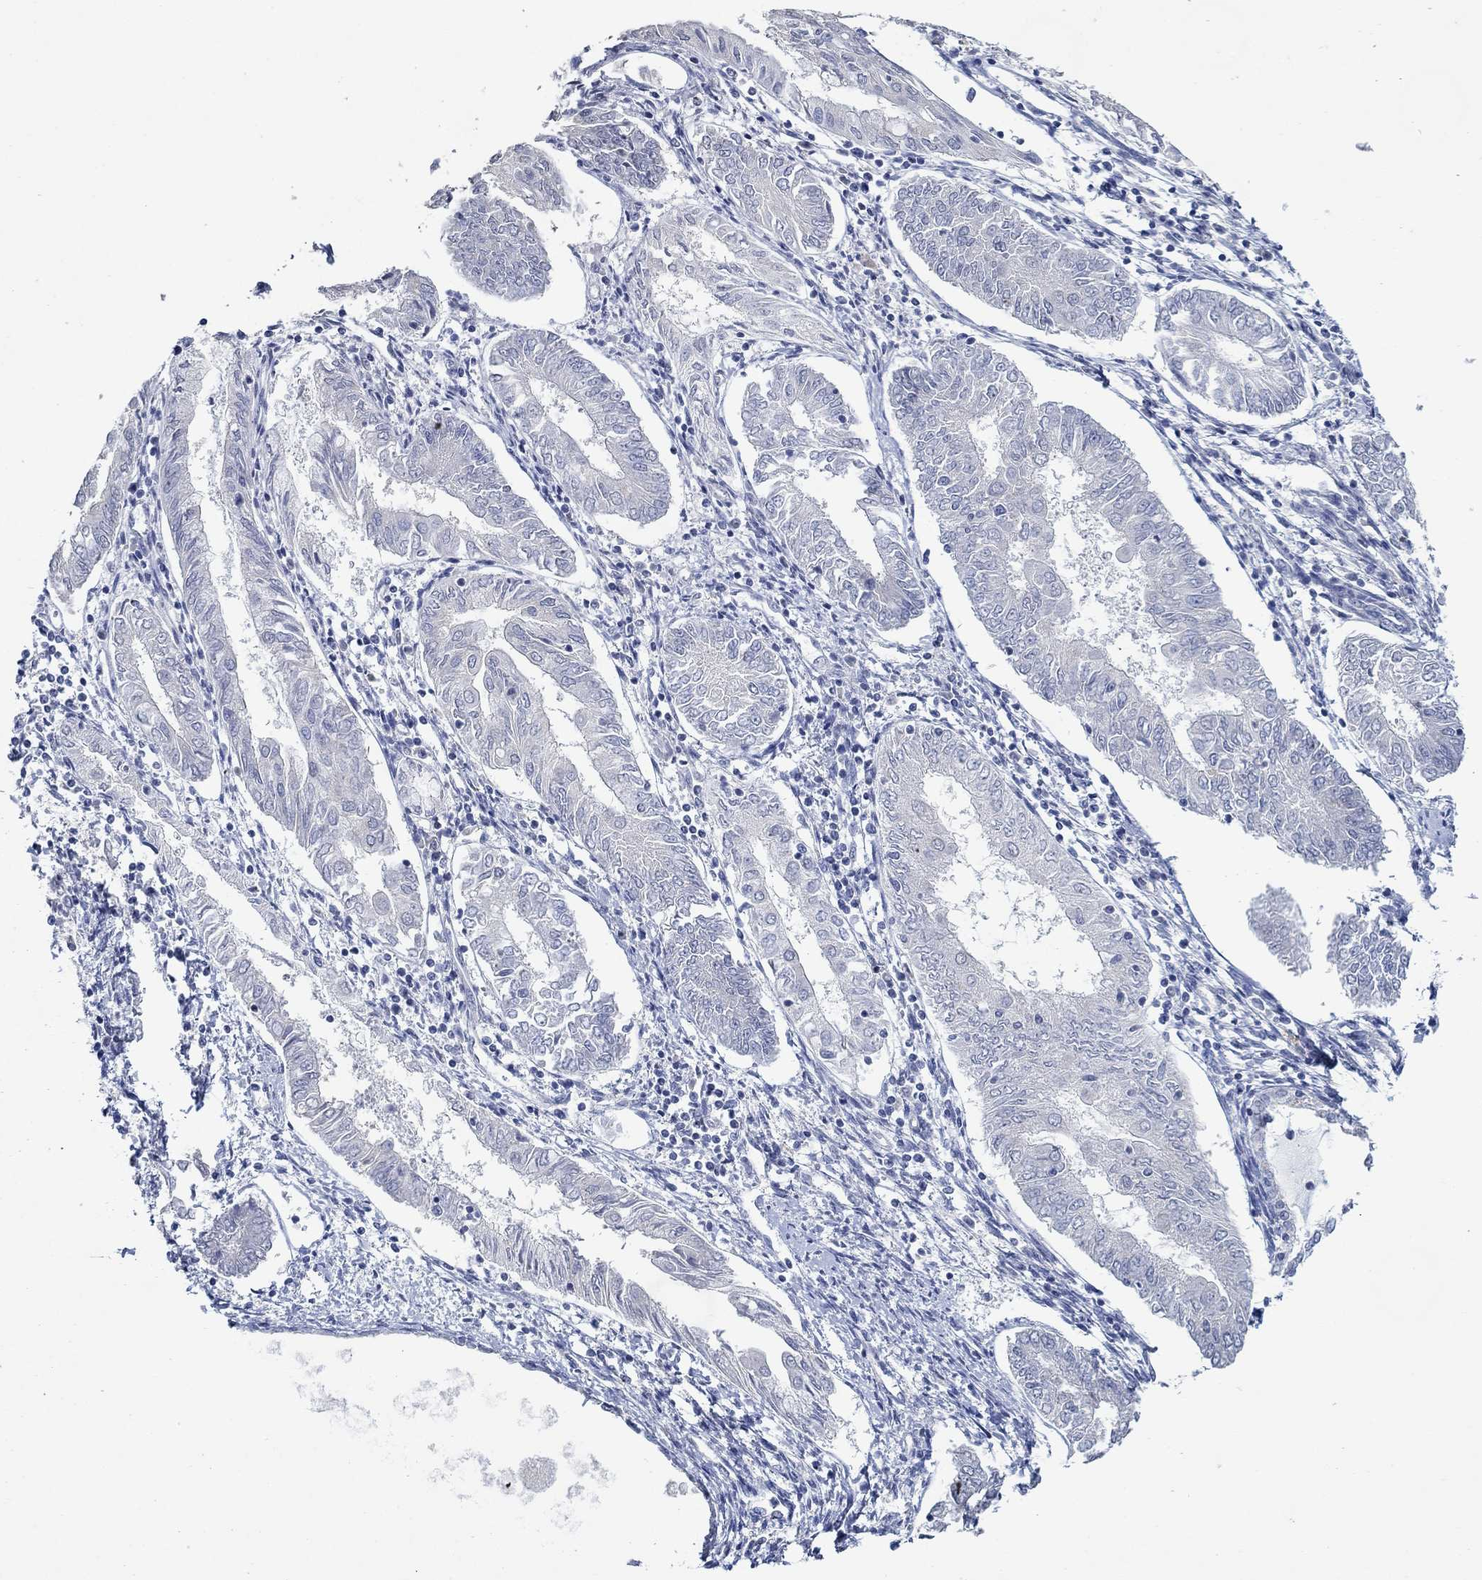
{"staining": {"intensity": "negative", "quantity": "none", "location": "none"}, "tissue": "endometrial cancer", "cell_type": "Tumor cells", "image_type": "cancer", "snomed": [{"axis": "morphology", "description": "Adenocarcinoma, NOS"}, {"axis": "topography", "description": "Endometrium"}], "caption": "Immunohistochemistry (IHC) histopathology image of human endometrial cancer (adenocarcinoma) stained for a protein (brown), which reveals no staining in tumor cells.", "gene": "GJA5", "patient": {"sex": "female", "age": 68}}